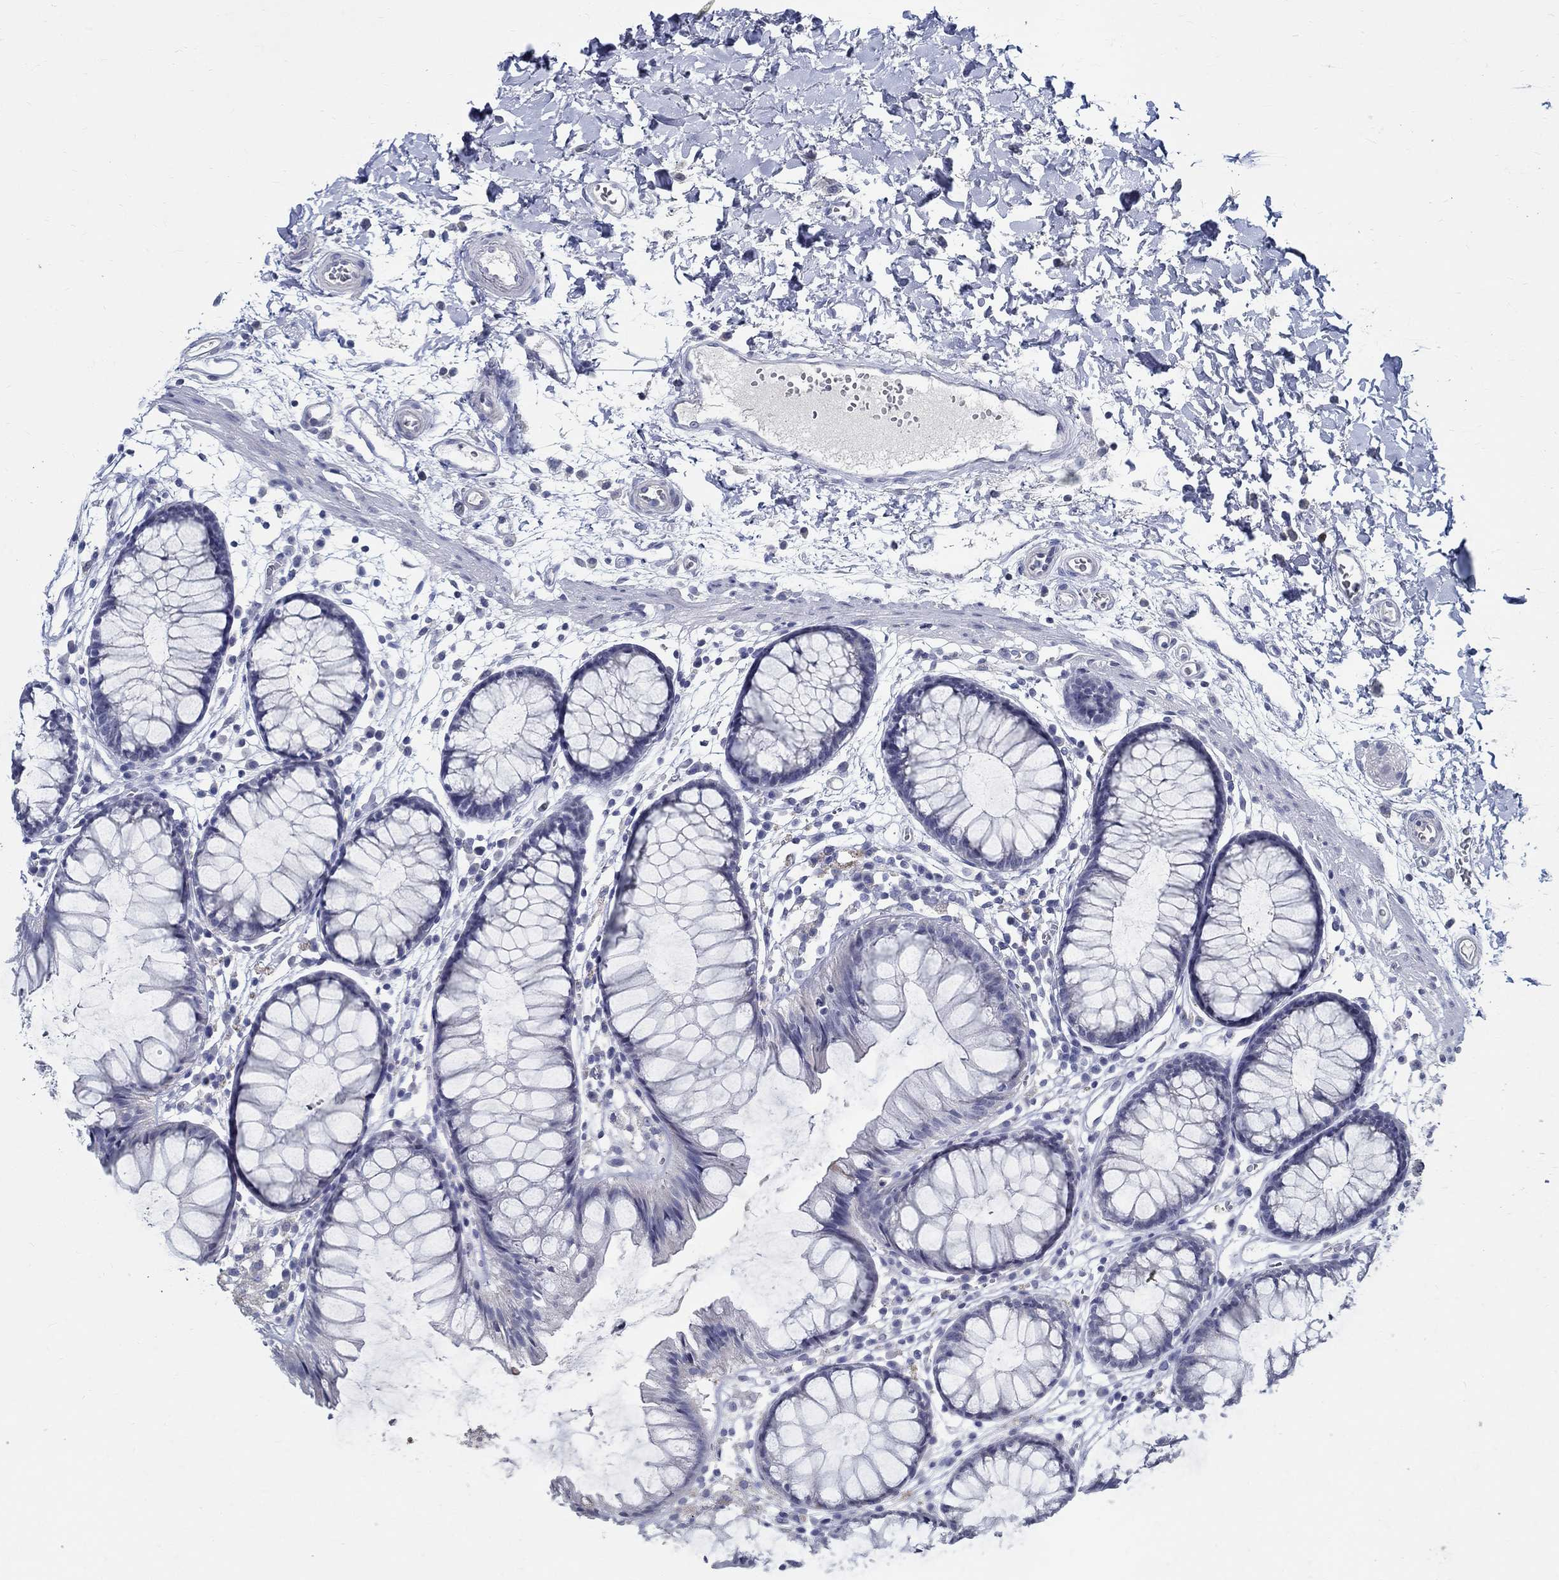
{"staining": {"intensity": "negative", "quantity": "none", "location": "none"}, "tissue": "colon", "cell_type": "Endothelial cells", "image_type": "normal", "snomed": [{"axis": "morphology", "description": "Normal tissue, NOS"}, {"axis": "morphology", "description": "Adenocarcinoma, NOS"}, {"axis": "topography", "description": "Colon"}], "caption": "Endothelial cells show no significant expression in unremarkable colon. (Stains: DAB IHC with hematoxylin counter stain, Microscopy: brightfield microscopy at high magnification).", "gene": "CETN1", "patient": {"sex": "male", "age": 65}}